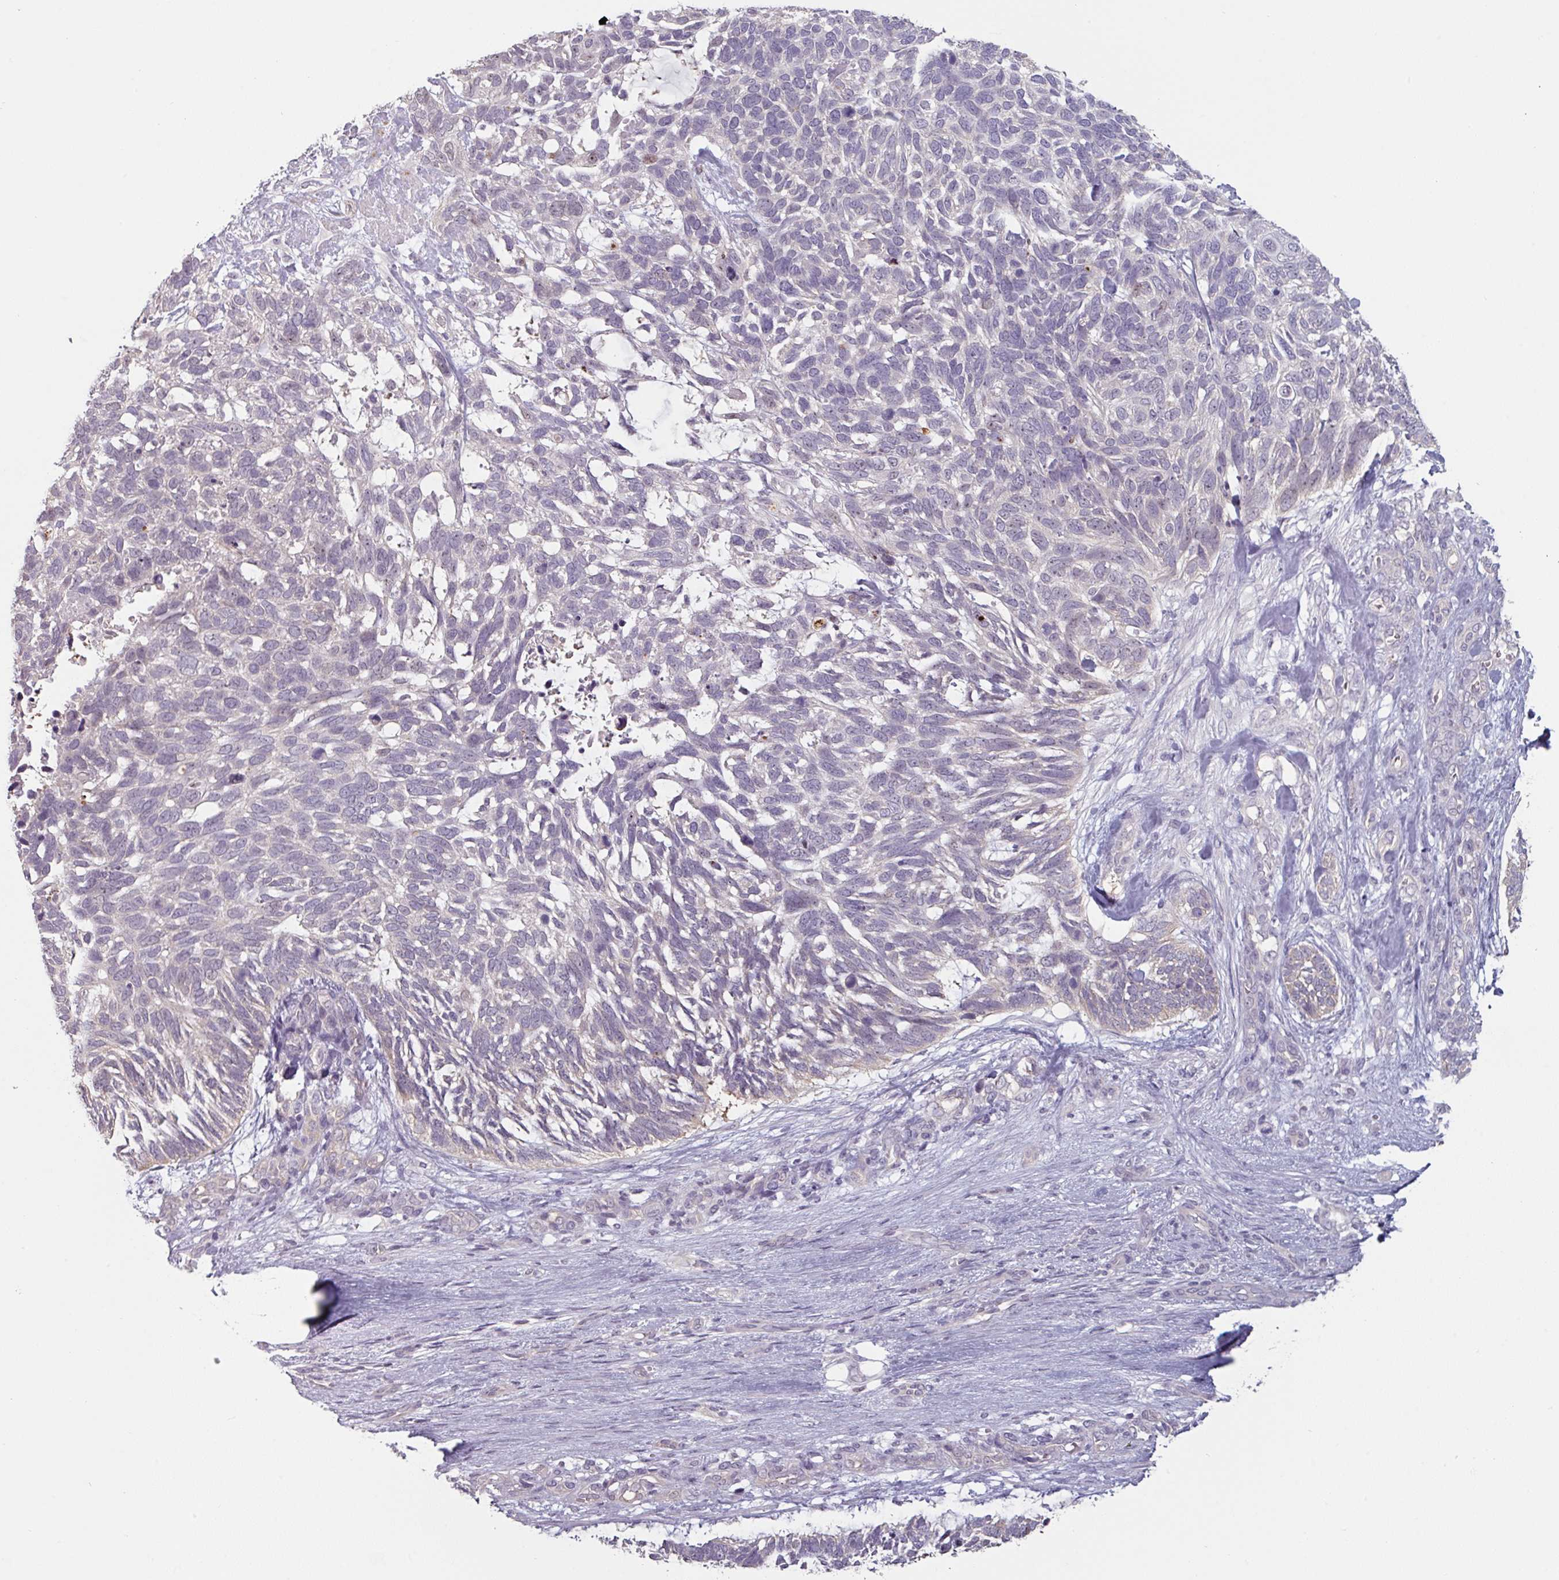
{"staining": {"intensity": "negative", "quantity": "none", "location": "none"}, "tissue": "skin cancer", "cell_type": "Tumor cells", "image_type": "cancer", "snomed": [{"axis": "morphology", "description": "Basal cell carcinoma"}, {"axis": "topography", "description": "Skin"}], "caption": "High power microscopy micrograph of an immunohistochemistry (IHC) histopathology image of skin cancer, revealing no significant positivity in tumor cells.", "gene": "ZBTB6", "patient": {"sex": "male", "age": 88}}